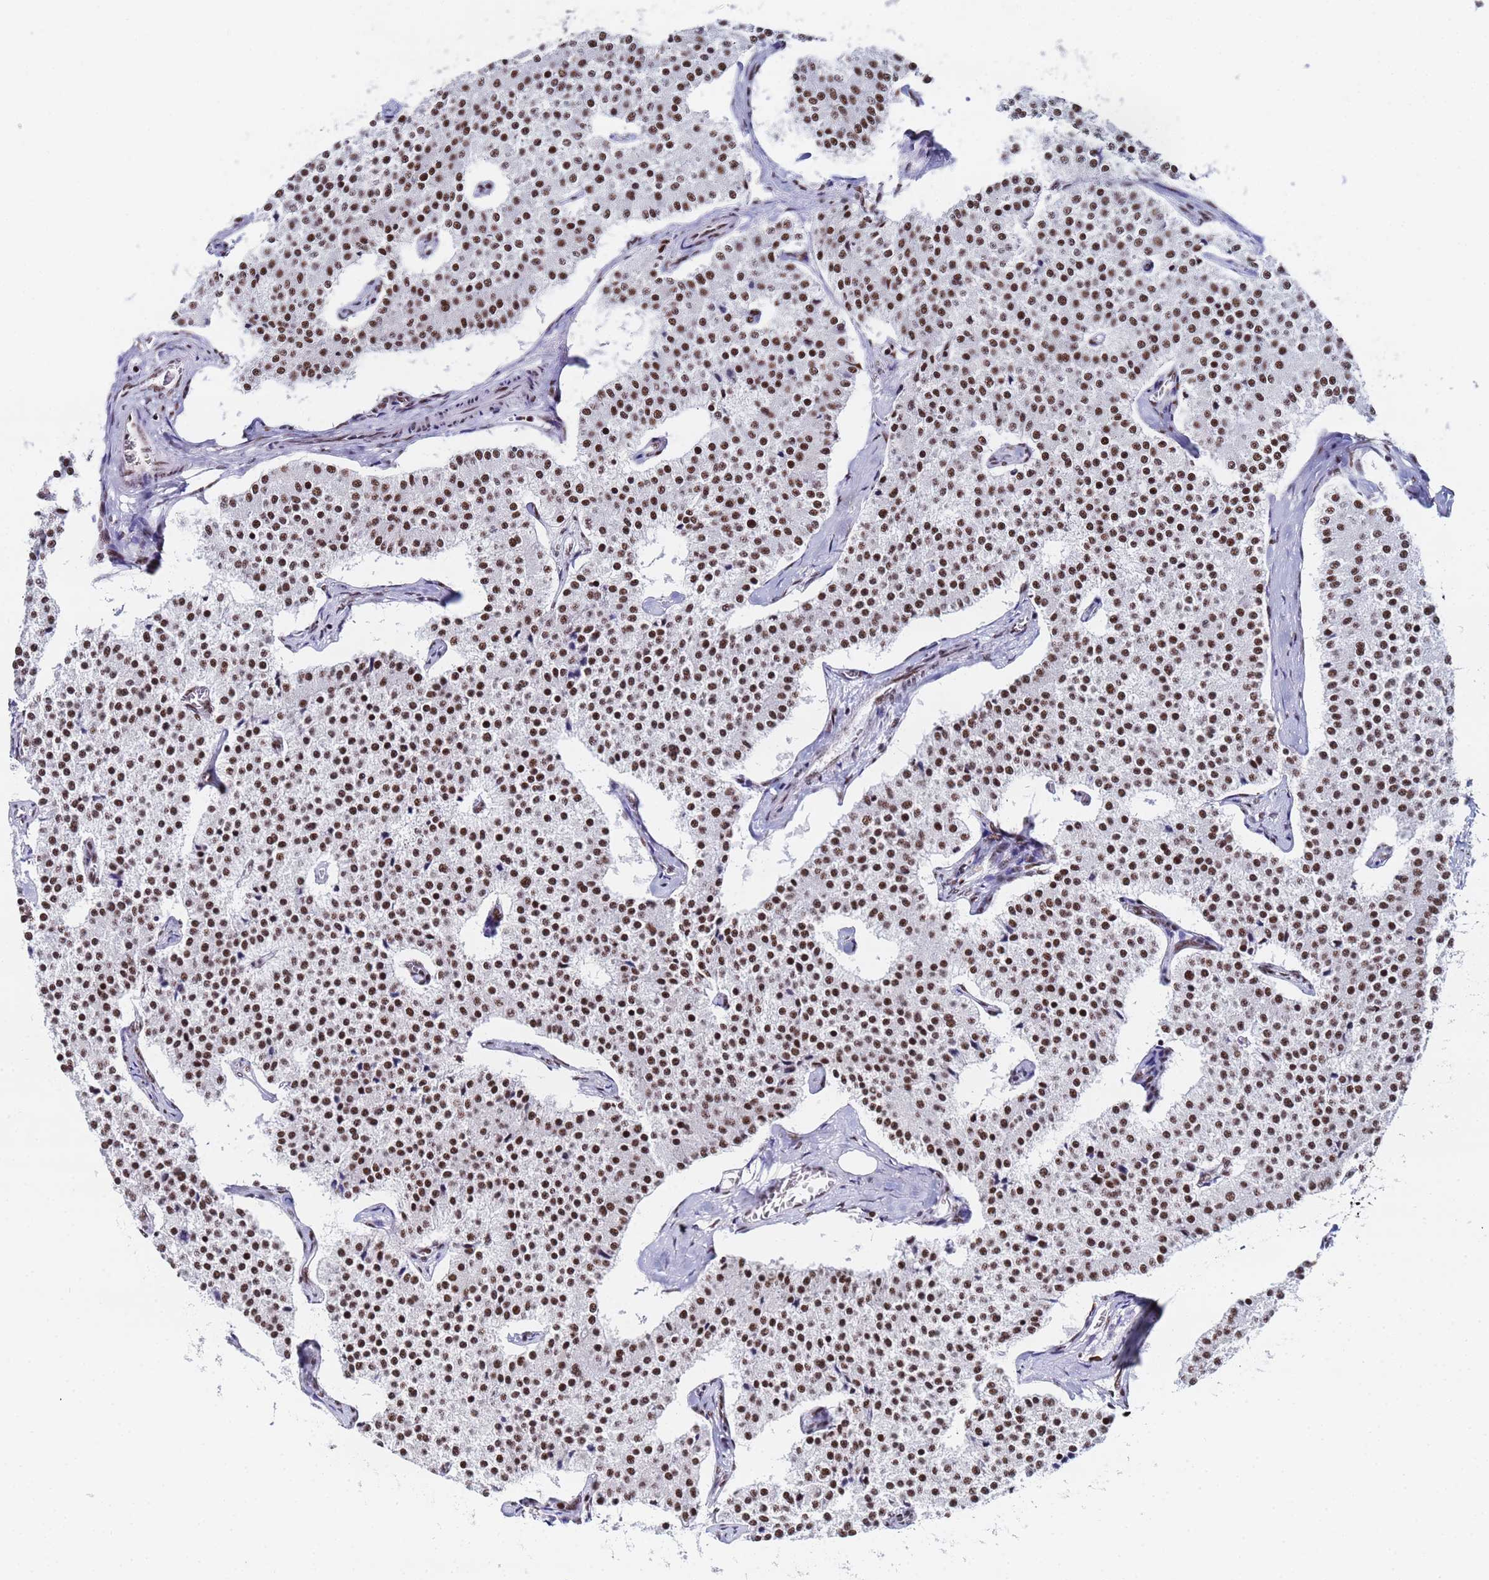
{"staining": {"intensity": "strong", "quantity": ">75%", "location": "nuclear"}, "tissue": "carcinoid", "cell_type": "Tumor cells", "image_type": "cancer", "snomed": [{"axis": "morphology", "description": "Carcinoid, malignant, NOS"}, {"axis": "topography", "description": "Colon"}], "caption": "About >75% of tumor cells in carcinoid reveal strong nuclear protein positivity as visualized by brown immunohistochemical staining.", "gene": "SNRPA1", "patient": {"sex": "female", "age": 52}}